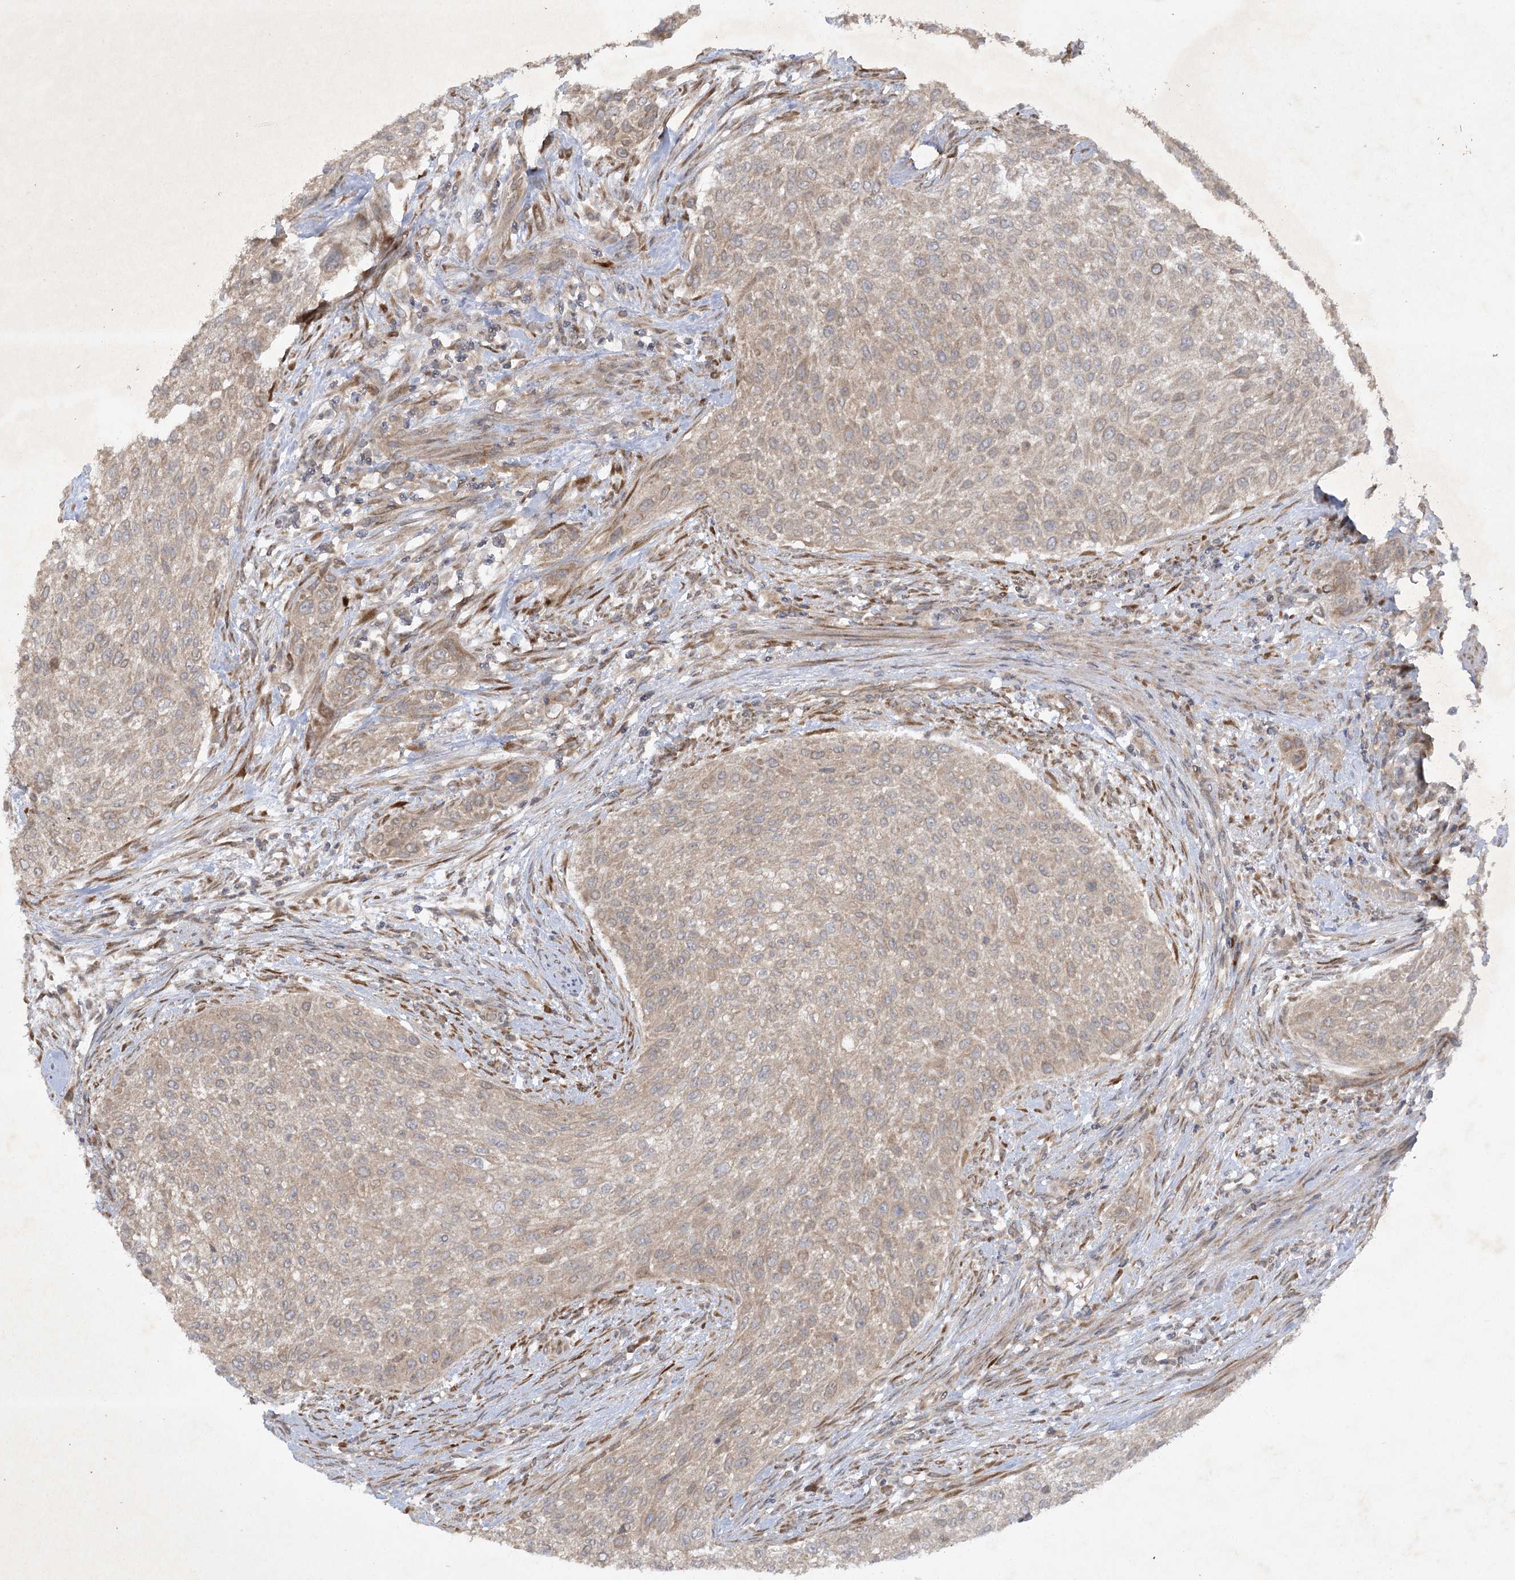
{"staining": {"intensity": "moderate", "quantity": ">75%", "location": "cytoplasmic/membranous"}, "tissue": "urothelial cancer", "cell_type": "Tumor cells", "image_type": "cancer", "snomed": [{"axis": "morphology", "description": "Urothelial carcinoma, High grade"}, {"axis": "topography", "description": "Urinary bladder"}], "caption": "Immunohistochemical staining of urothelial cancer demonstrates medium levels of moderate cytoplasmic/membranous protein staining in approximately >75% of tumor cells.", "gene": "TRAF3IP1", "patient": {"sex": "male", "age": 35}}